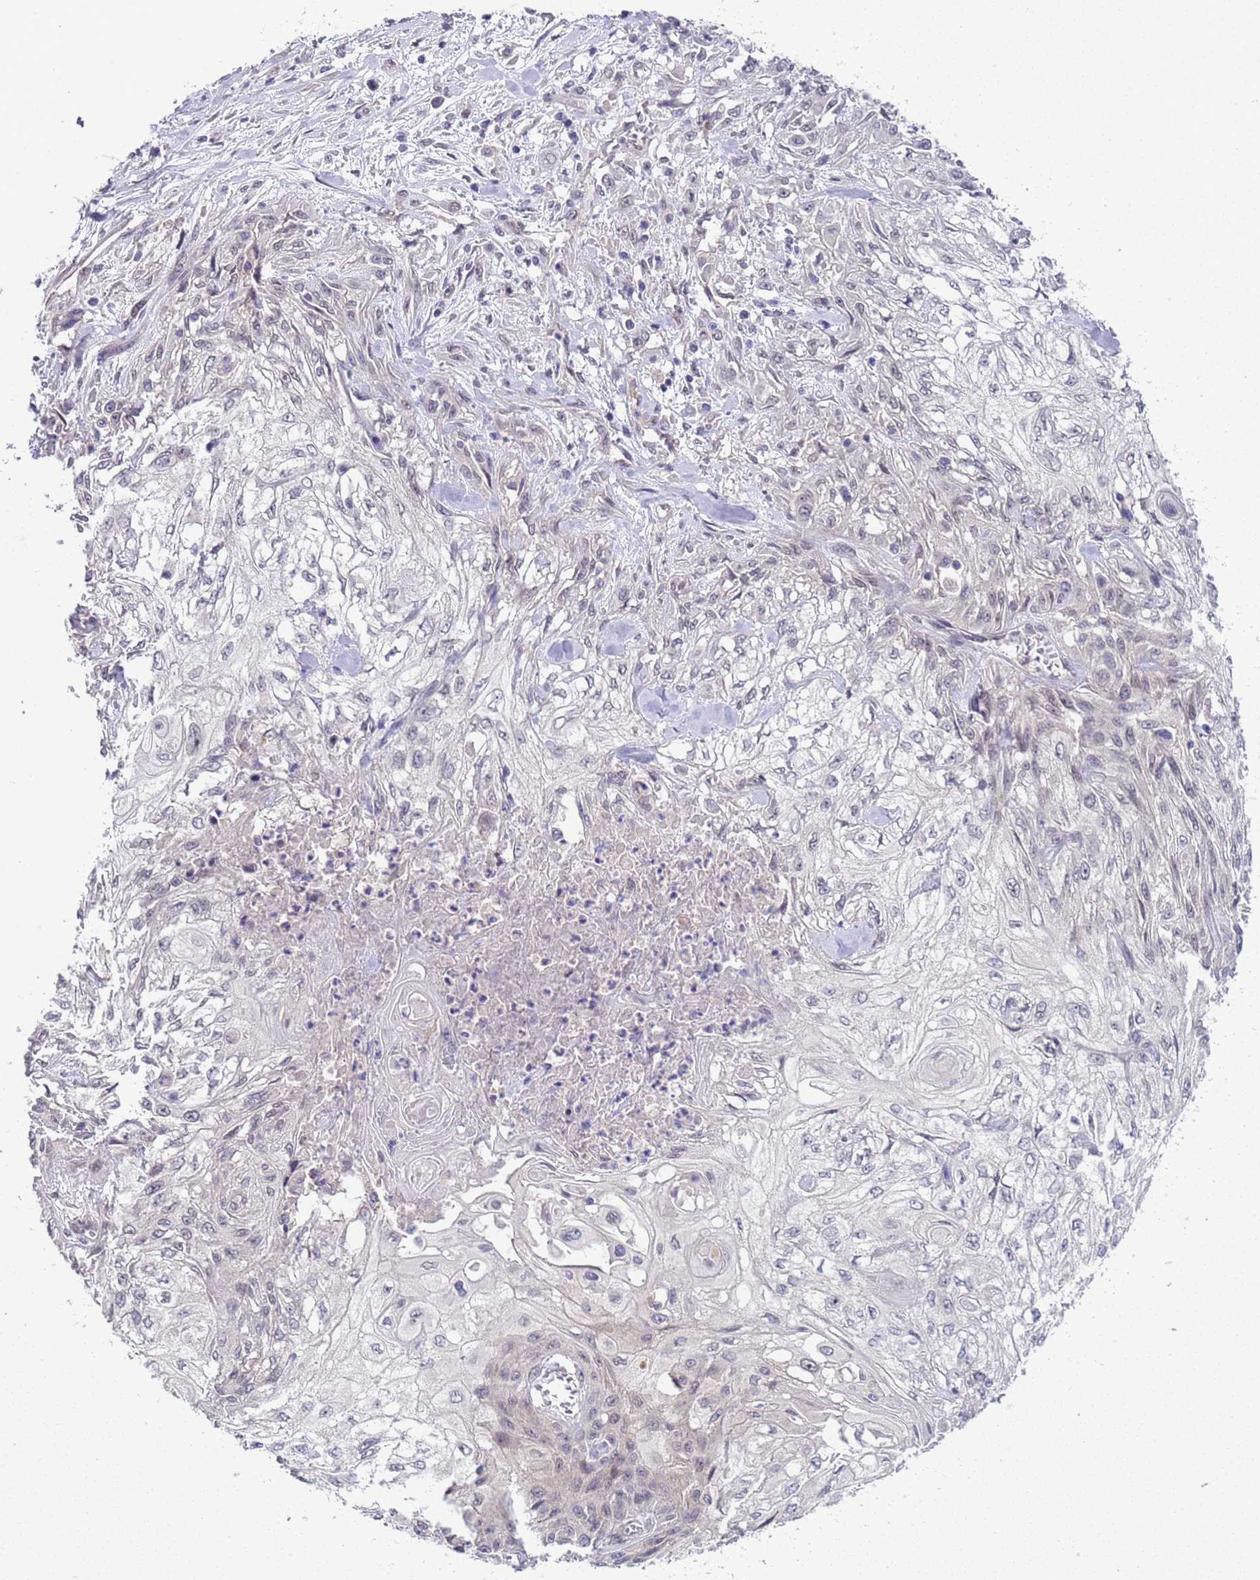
{"staining": {"intensity": "weak", "quantity": "<25%", "location": "nuclear"}, "tissue": "skin cancer", "cell_type": "Tumor cells", "image_type": "cancer", "snomed": [{"axis": "morphology", "description": "Squamous cell carcinoma, NOS"}, {"axis": "morphology", "description": "Squamous cell carcinoma, metastatic, NOS"}, {"axis": "topography", "description": "Skin"}, {"axis": "topography", "description": "Lymph node"}], "caption": "A high-resolution image shows immunohistochemistry staining of skin metastatic squamous cell carcinoma, which shows no significant positivity in tumor cells.", "gene": "TRMT10A", "patient": {"sex": "male", "age": 75}}